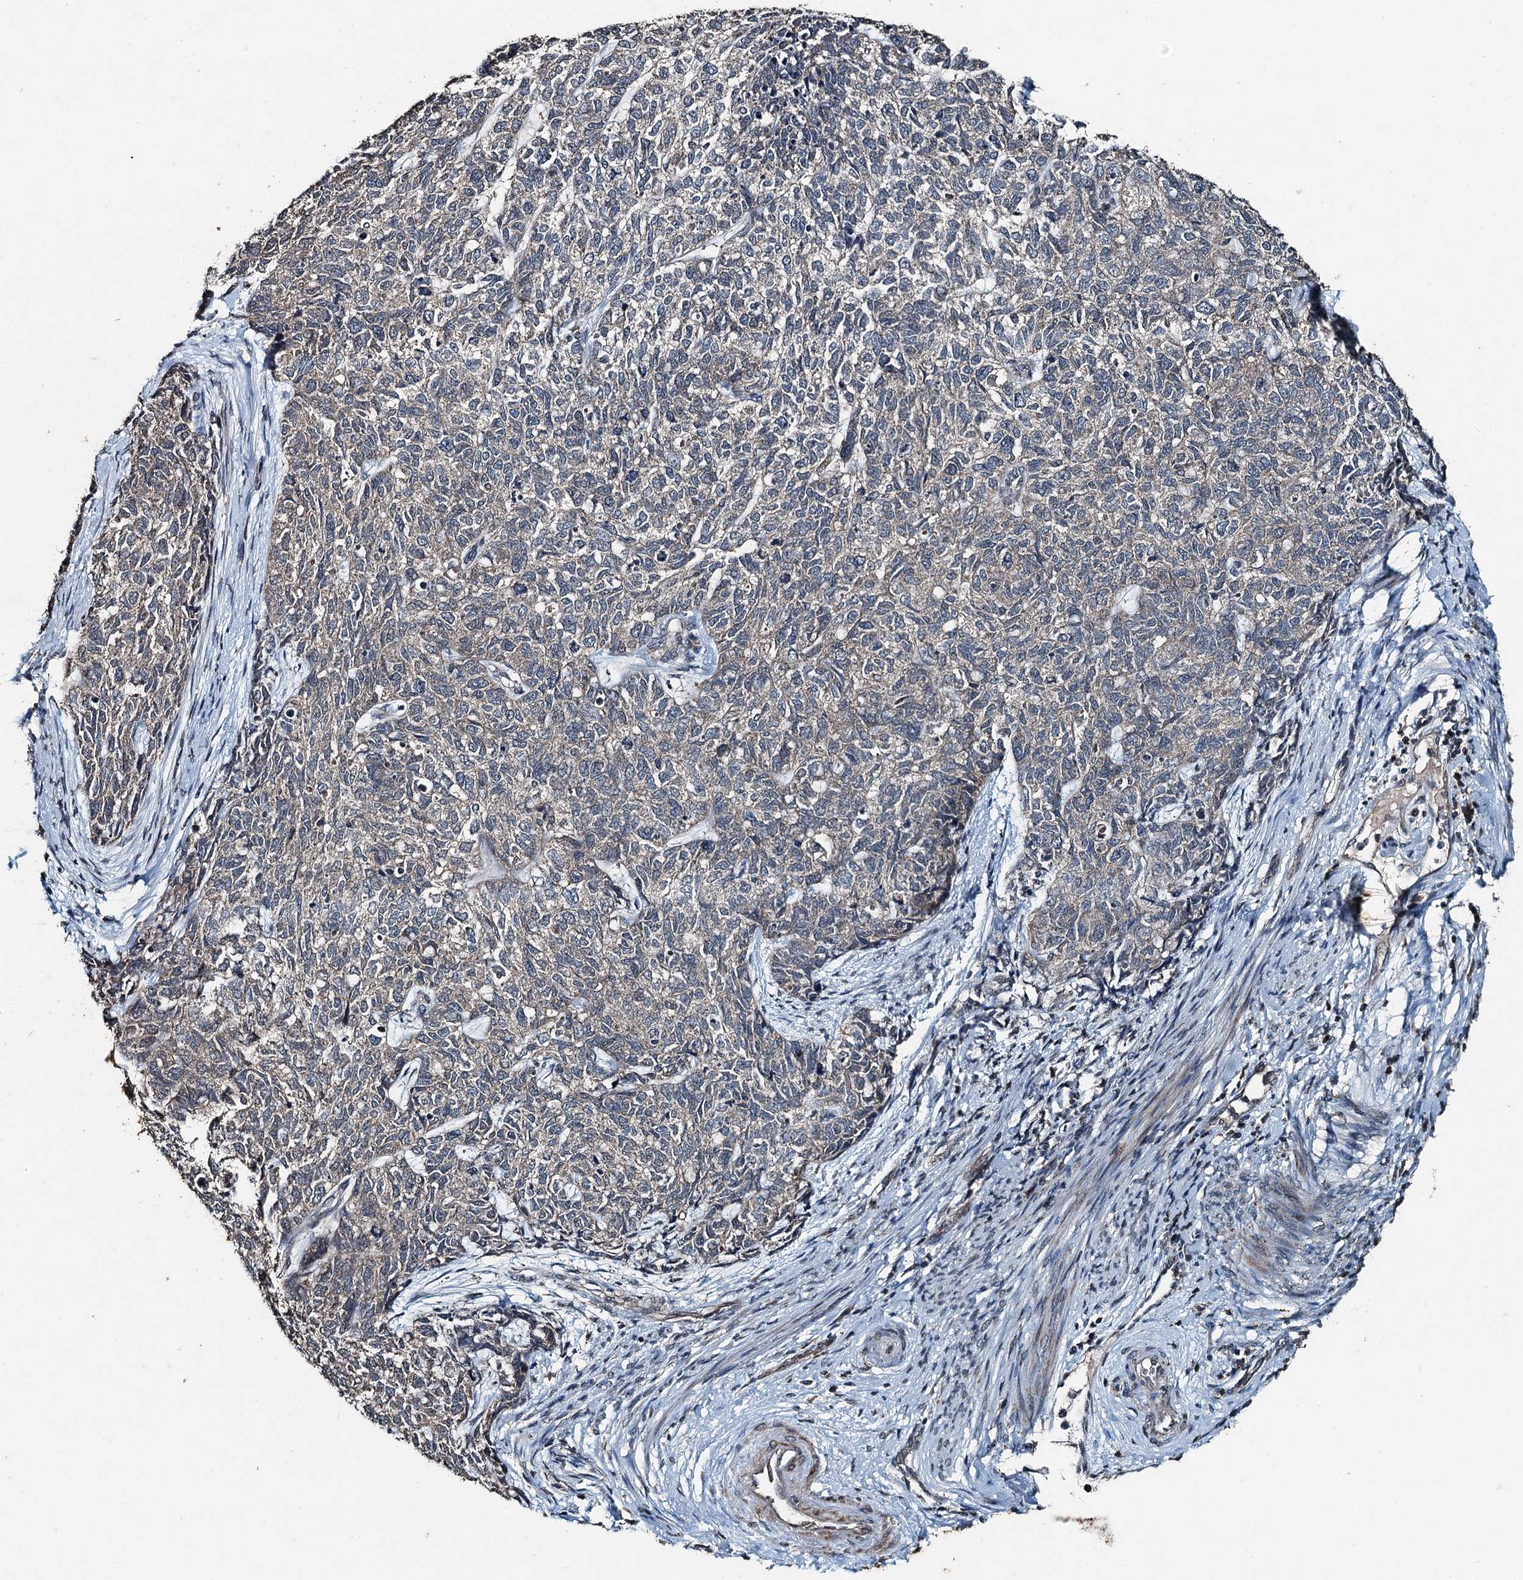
{"staining": {"intensity": "negative", "quantity": "none", "location": "none"}, "tissue": "cervical cancer", "cell_type": "Tumor cells", "image_type": "cancer", "snomed": [{"axis": "morphology", "description": "Squamous cell carcinoma, NOS"}, {"axis": "topography", "description": "Cervix"}], "caption": "High power microscopy histopathology image of an immunohistochemistry (IHC) photomicrograph of cervical cancer, revealing no significant positivity in tumor cells.", "gene": "TCTN1", "patient": {"sex": "female", "age": 63}}